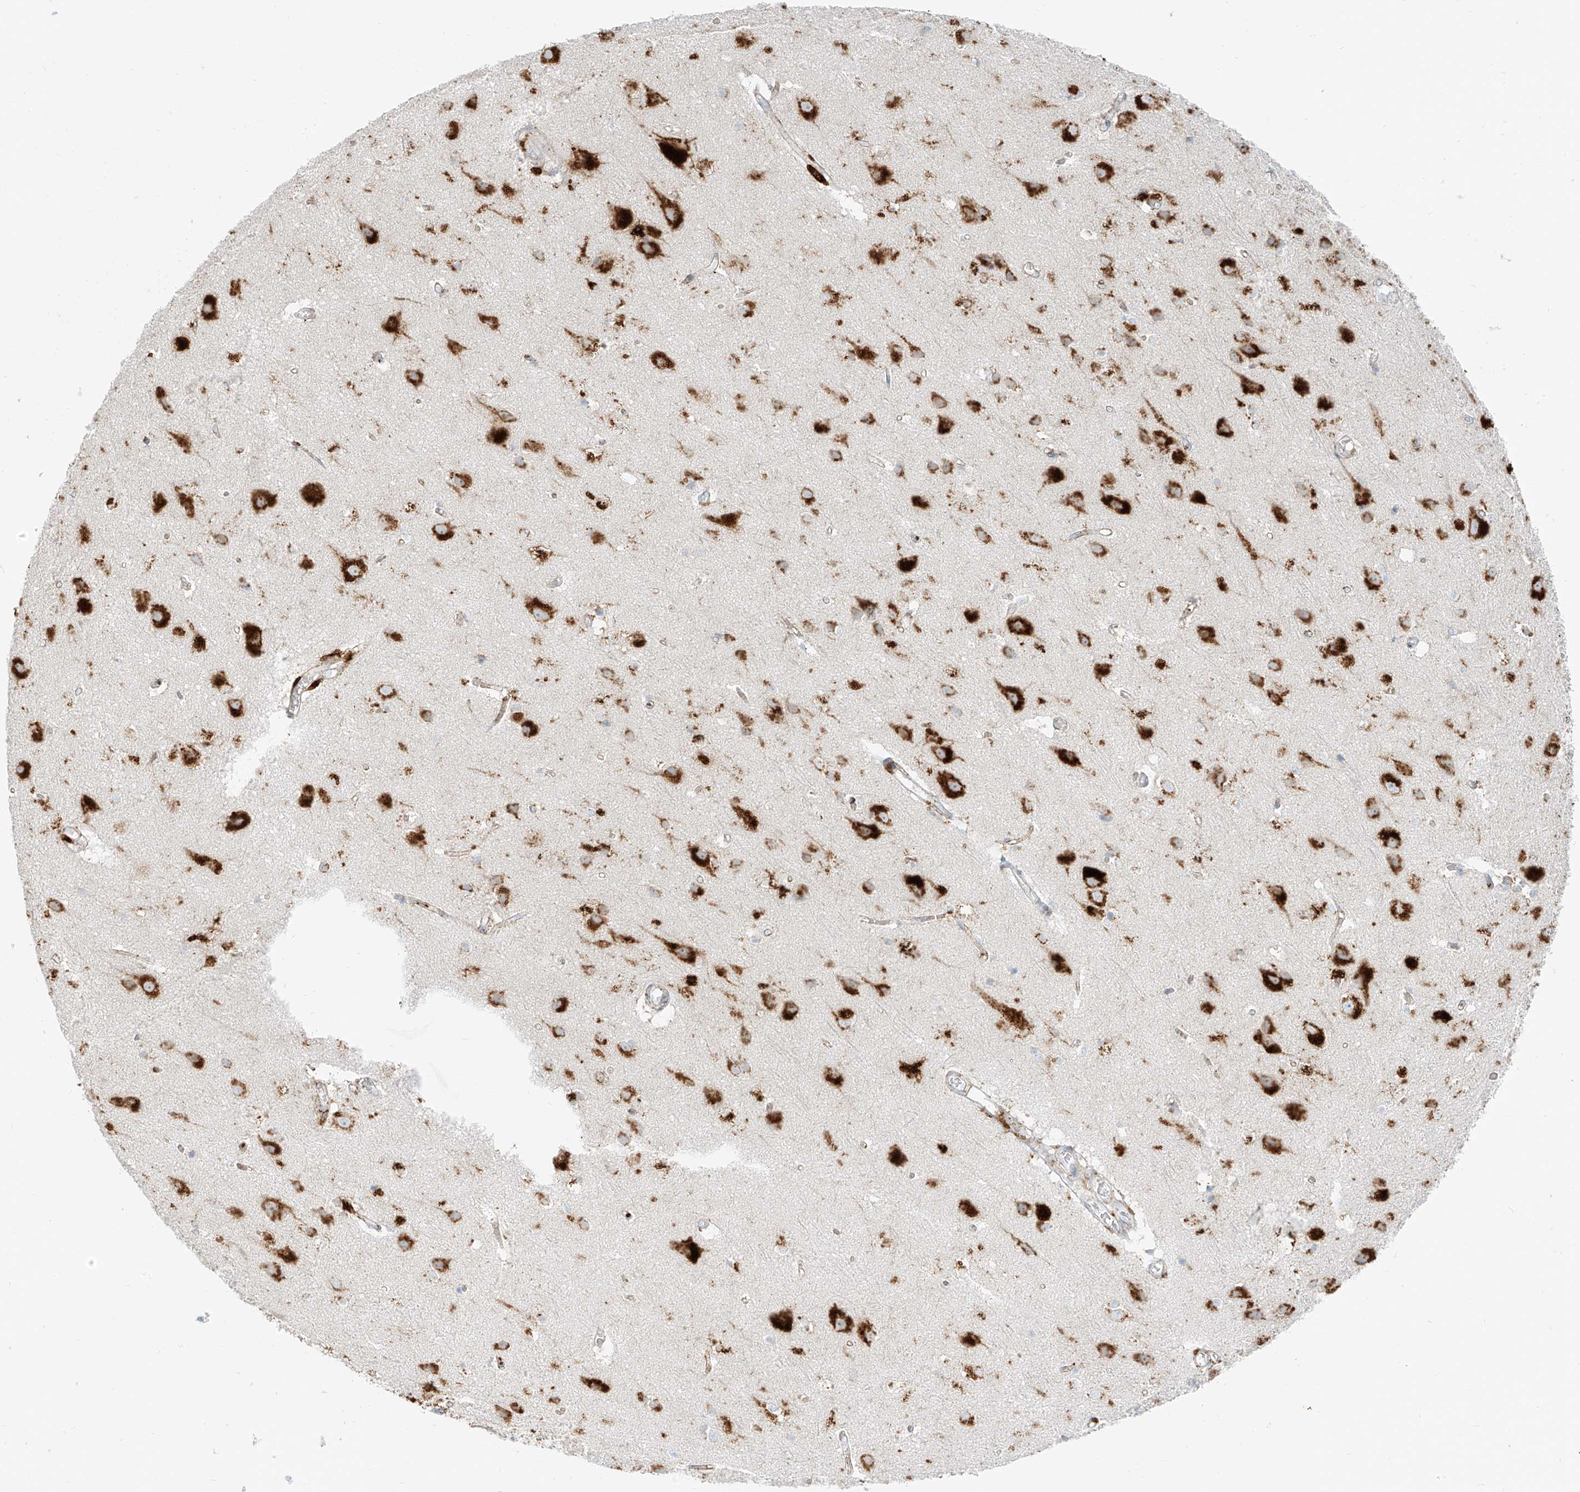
{"staining": {"intensity": "negative", "quantity": "none", "location": "none"}, "tissue": "cerebral cortex", "cell_type": "Endothelial cells", "image_type": "normal", "snomed": [{"axis": "morphology", "description": "Normal tissue, NOS"}, {"axis": "topography", "description": "Cerebral cortex"}], "caption": "Immunohistochemistry (IHC) micrograph of benign human cerebral cortex stained for a protein (brown), which exhibits no expression in endothelial cells. Brightfield microscopy of immunohistochemistry stained with DAB (3,3'-diaminobenzidine) (brown) and hematoxylin (blue), captured at high magnification.", "gene": "SLC35F6", "patient": {"sex": "male", "age": 54}}